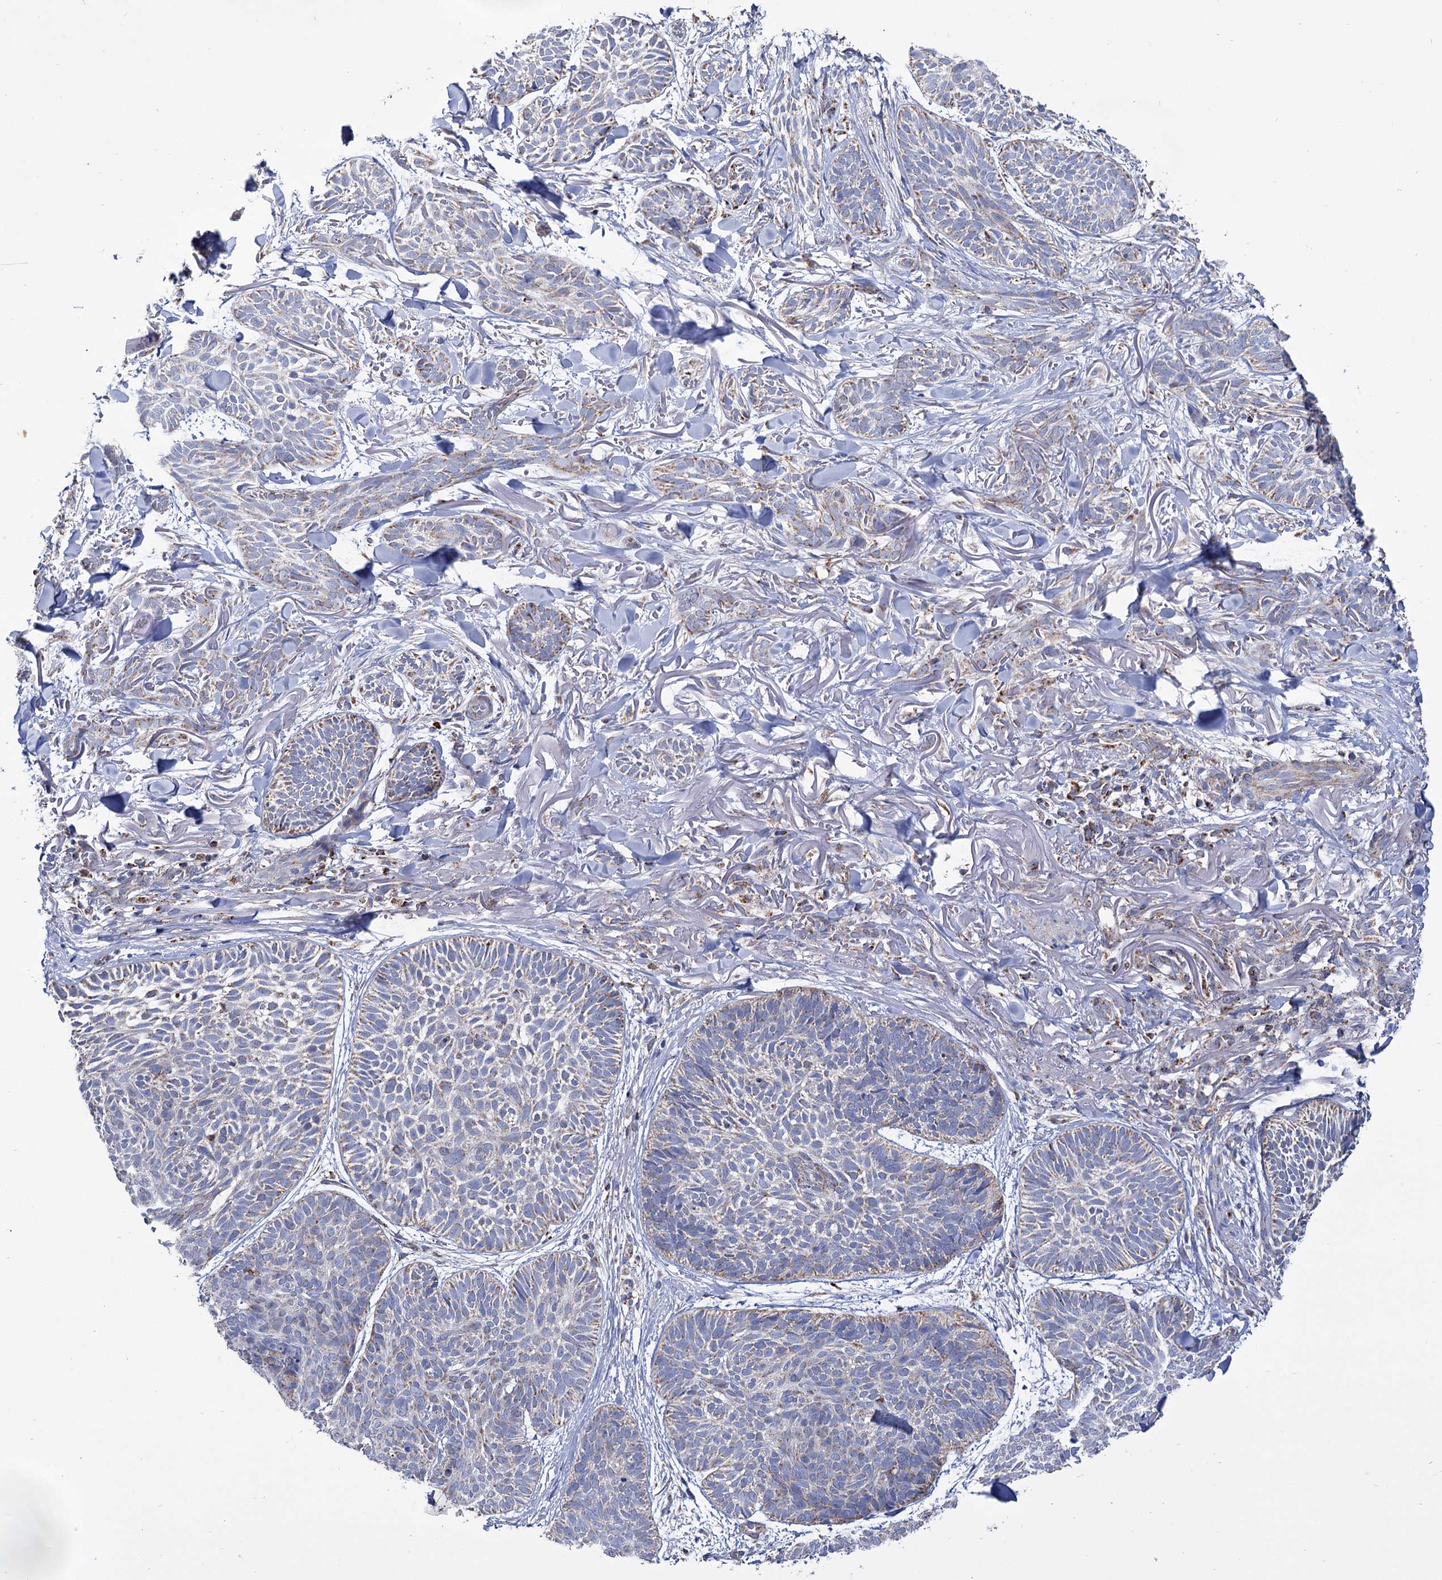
{"staining": {"intensity": "weak", "quantity": "25%-75%", "location": "cytoplasmic/membranous"}, "tissue": "skin cancer", "cell_type": "Tumor cells", "image_type": "cancer", "snomed": [{"axis": "morphology", "description": "Normal tissue, NOS"}, {"axis": "morphology", "description": "Basal cell carcinoma"}, {"axis": "topography", "description": "Skin"}], "caption": "A high-resolution micrograph shows immunohistochemistry staining of skin cancer (basal cell carcinoma), which shows weak cytoplasmic/membranous expression in about 25%-75% of tumor cells. Nuclei are stained in blue.", "gene": "ABHD10", "patient": {"sex": "male", "age": 66}}